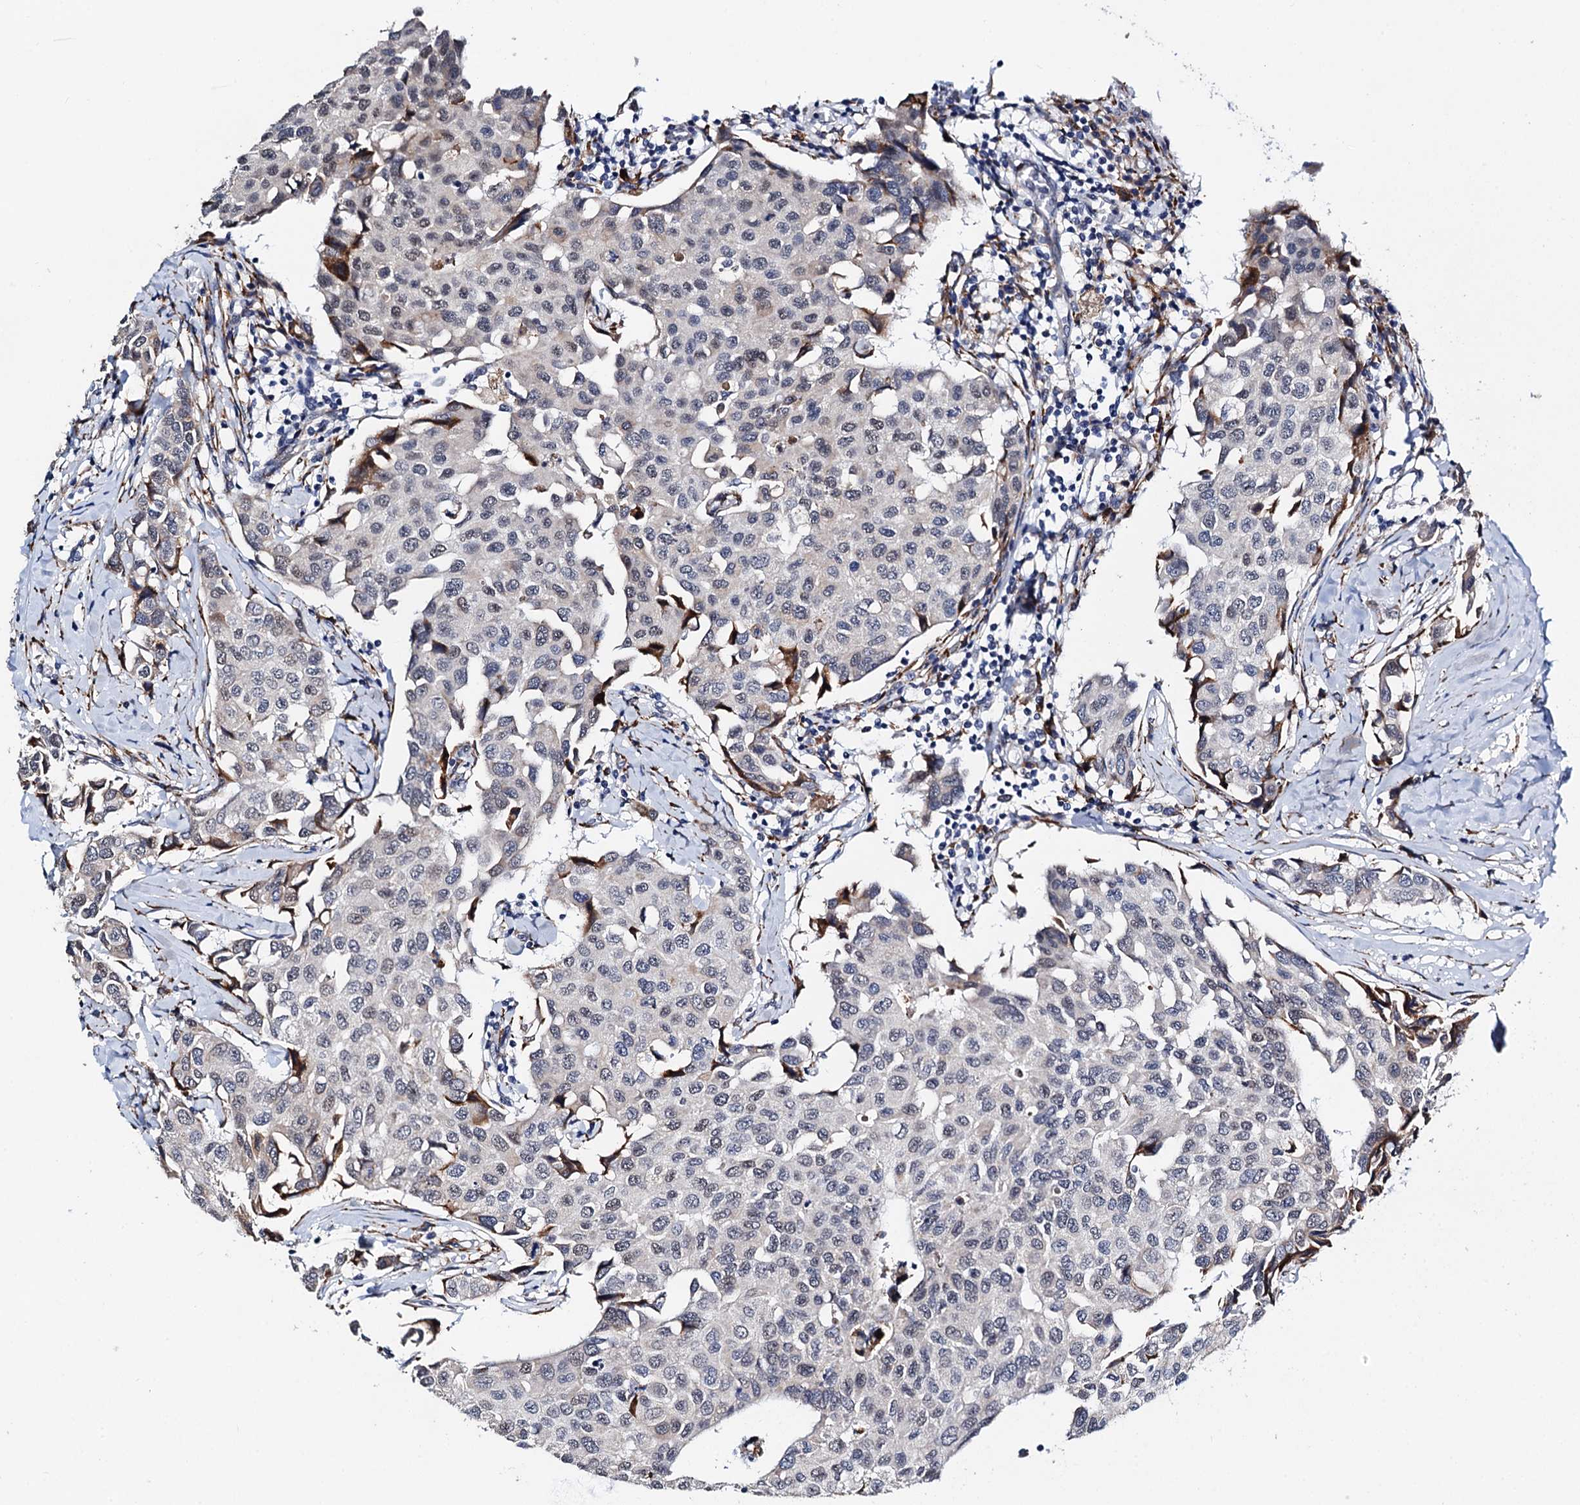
{"staining": {"intensity": "negative", "quantity": "none", "location": "none"}, "tissue": "breast cancer", "cell_type": "Tumor cells", "image_type": "cancer", "snomed": [{"axis": "morphology", "description": "Duct carcinoma"}, {"axis": "topography", "description": "Breast"}], "caption": "A photomicrograph of intraductal carcinoma (breast) stained for a protein shows no brown staining in tumor cells. (Brightfield microscopy of DAB immunohistochemistry (IHC) at high magnification).", "gene": "SLC7A10", "patient": {"sex": "female", "age": 80}}